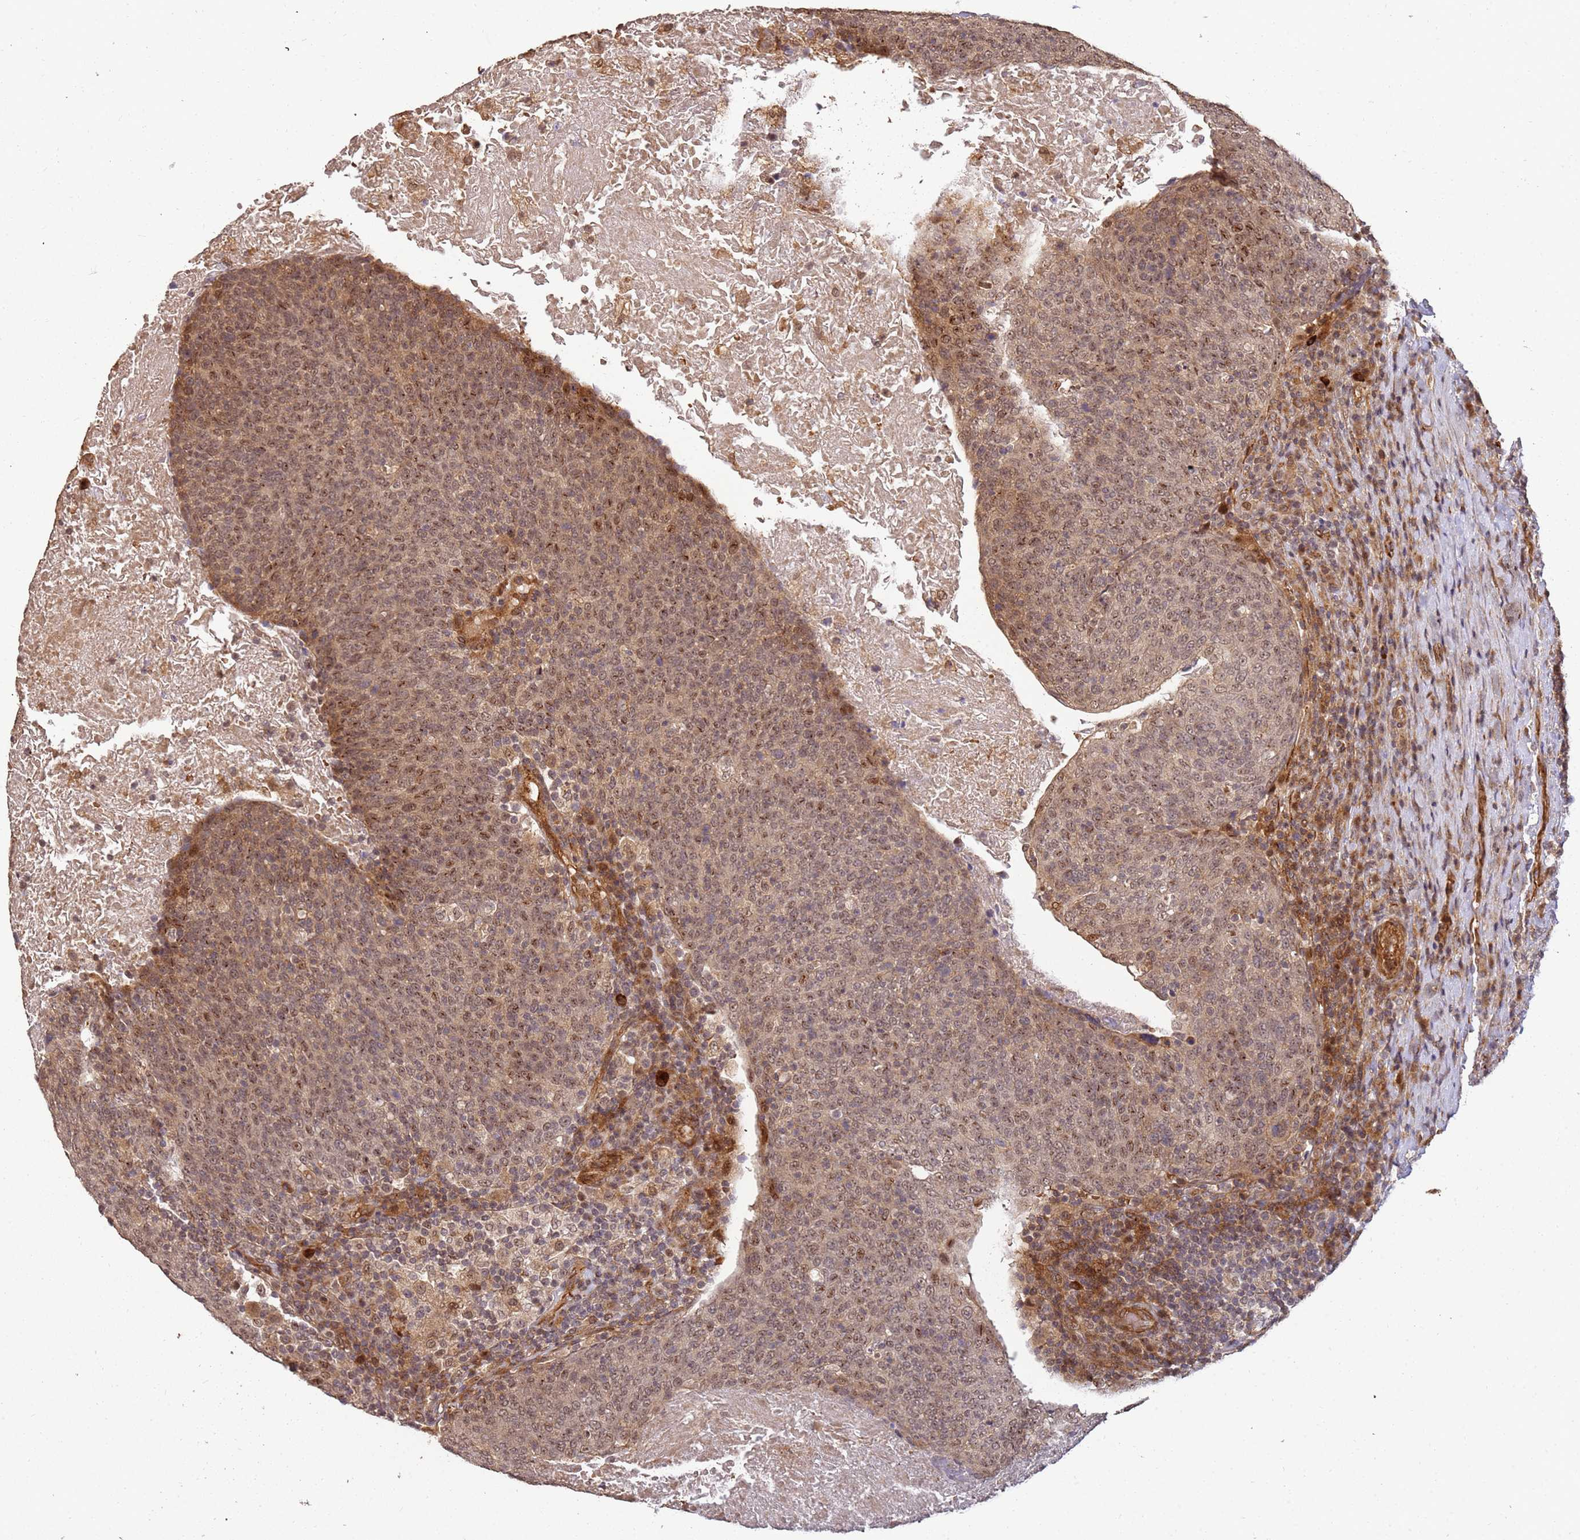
{"staining": {"intensity": "moderate", "quantity": ">75%", "location": "cytoplasmic/membranous,nuclear"}, "tissue": "head and neck cancer", "cell_type": "Tumor cells", "image_type": "cancer", "snomed": [{"axis": "morphology", "description": "Squamous cell carcinoma, NOS"}, {"axis": "morphology", "description": "Squamous cell carcinoma, metastatic, NOS"}, {"axis": "topography", "description": "Lymph node"}, {"axis": "topography", "description": "Head-Neck"}], "caption": "A medium amount of moderate cytoplasmic/membranous and nuclear expression is identified in approximately >75% of tumor cells in head and neck cancer (squamous cell carcinoma) tissue.", "gene": "ST18", "patient": {"sex": "male", "age": 62}}